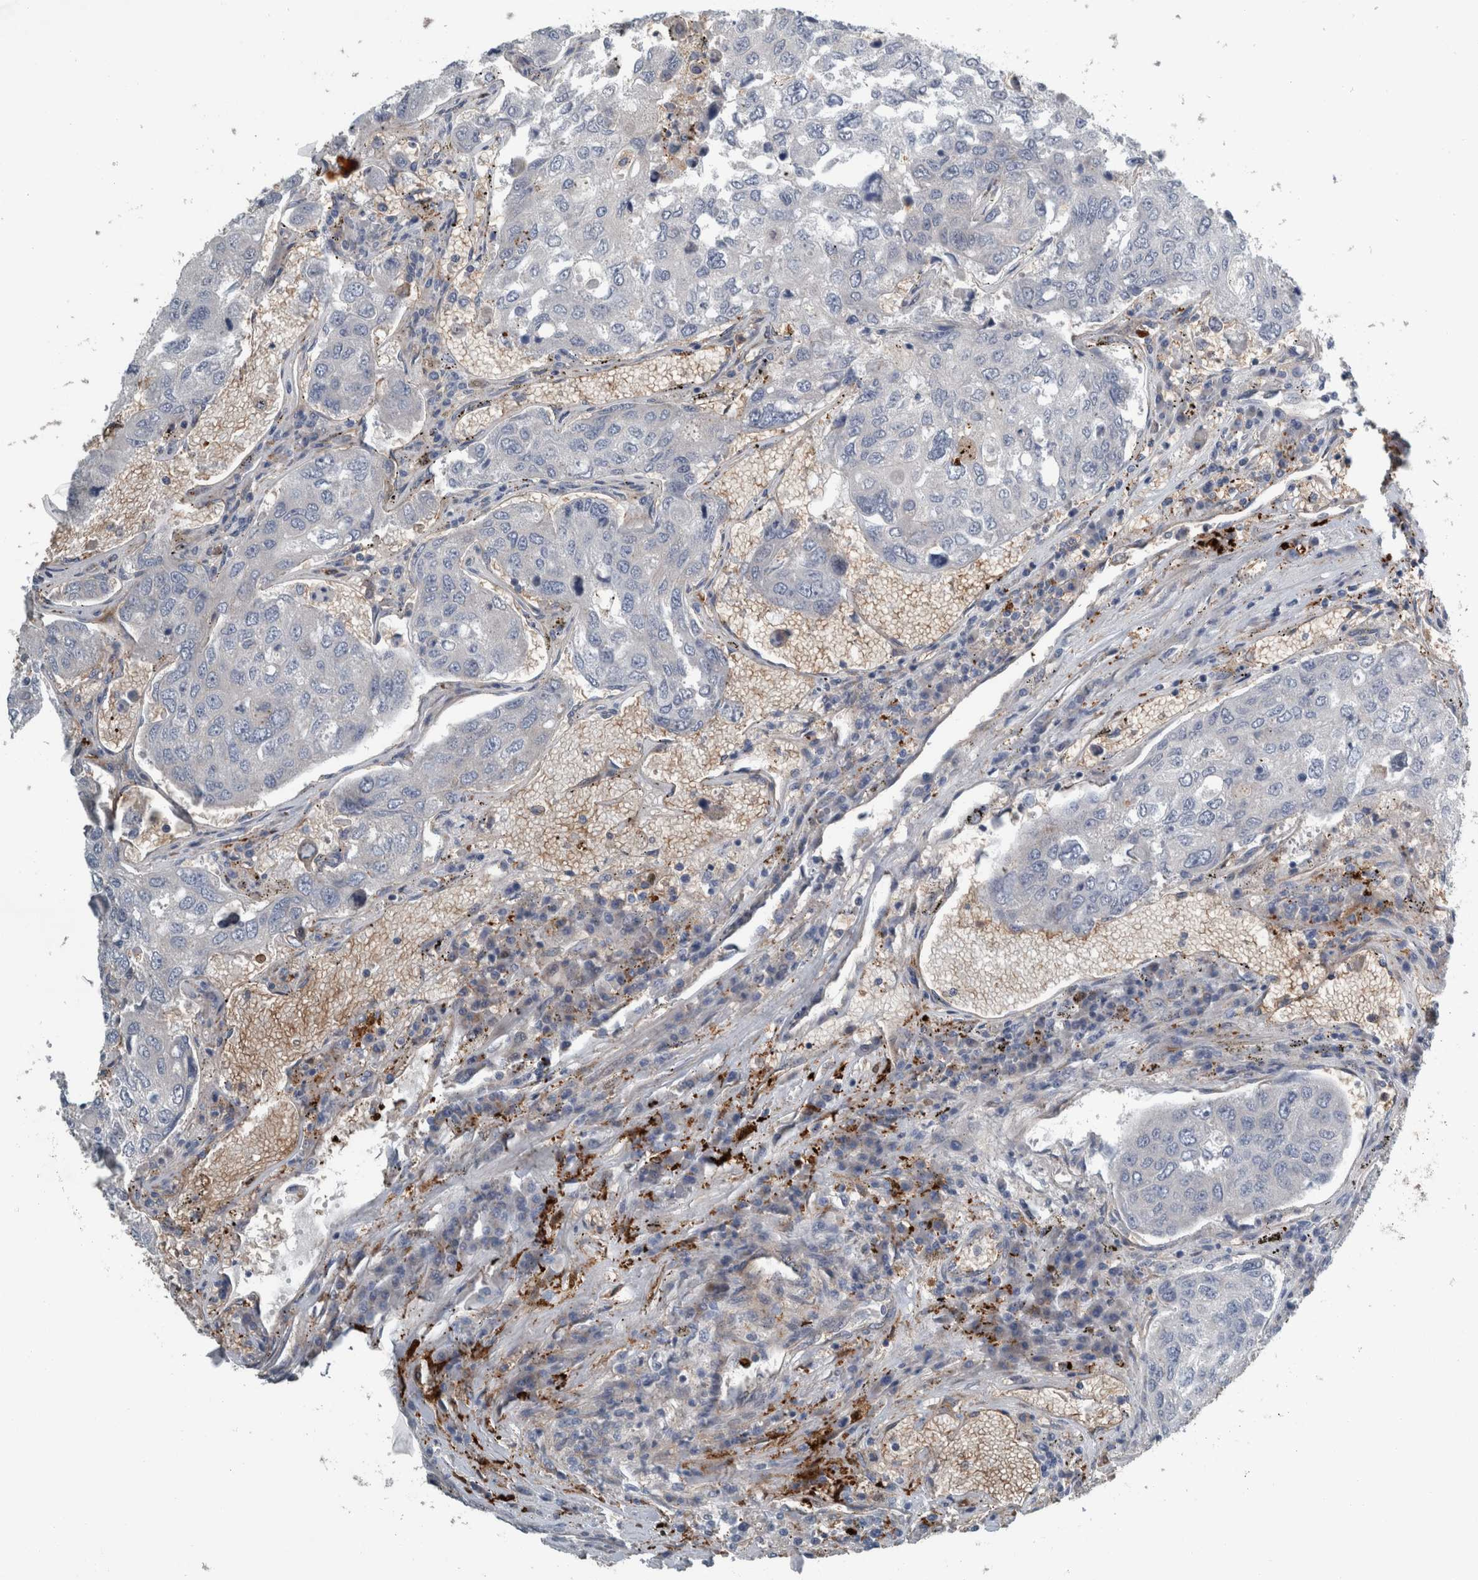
{"staining": {"intensity": "negative", "quantity": "none", "location": "none"}, "tissue": "urothelial cancer", "cell_type": "Tumor cells", "image_type": "cancer", "snomed": [{"axis": "morphology", "description": "Urothelial carcinoma, High grade"}, {"axis": "topography", "description": "Lymph node"}, {"axis": "topography", "description": "Urinary bladder"}], "caption": "DAB (3,3'-diaminobenzidine) immunohistochemical staining of urothelial carcinoma (high-grade) exhibits no significant staining in tumor cells. (Brightfield microscopy of DAB (3,3'-diaminobenzidine) immunohistochemistry at high magnification).", "gene": "GLT8D2", "patient": {"sex": "male", "age": 51}}